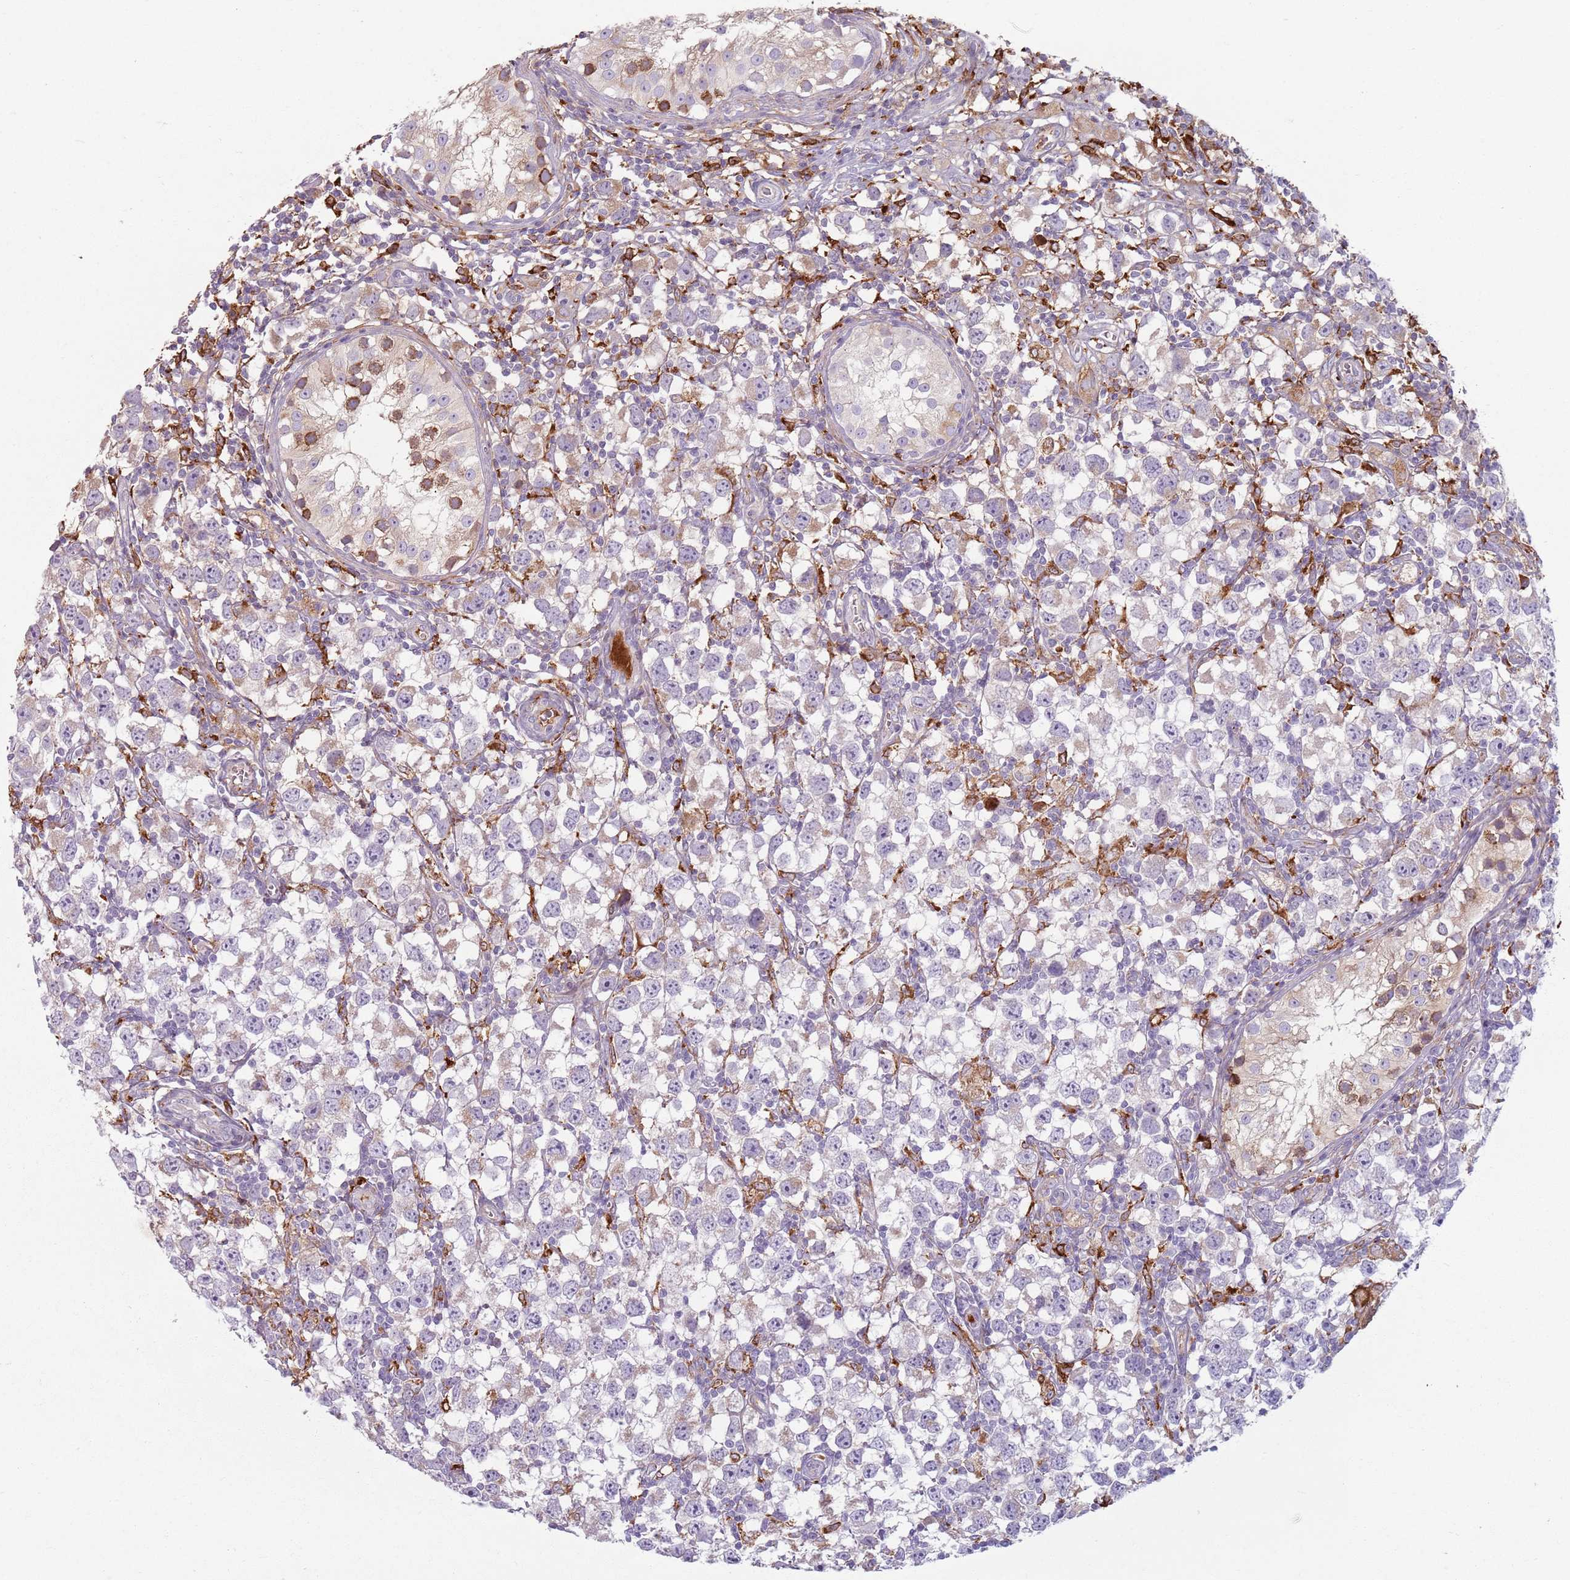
{"staining": {"intensity": "negative", "quantity": "none", "location": "none"}, "tissue": "testis cancer", "cell_type": "Tumor cells", "image_type": "cancer", "snomed": [{"axis": "morphology", "description": "Seminoma, NOS"}, {"axis": "morphology", "description": "Carcinoma, Embryonal, NOS"}, {"axis": "topography", "description": "Testis"}], "caption": "Immunohistochemistry (IHC) photomicrograph of neoplastic tissue: embryonal carcinoma (testis) stained with DAB reveals no significant protein staining in tumor cells.", "gene": "COLGALT1", "patient": {"sex": "male", "age": 29}}